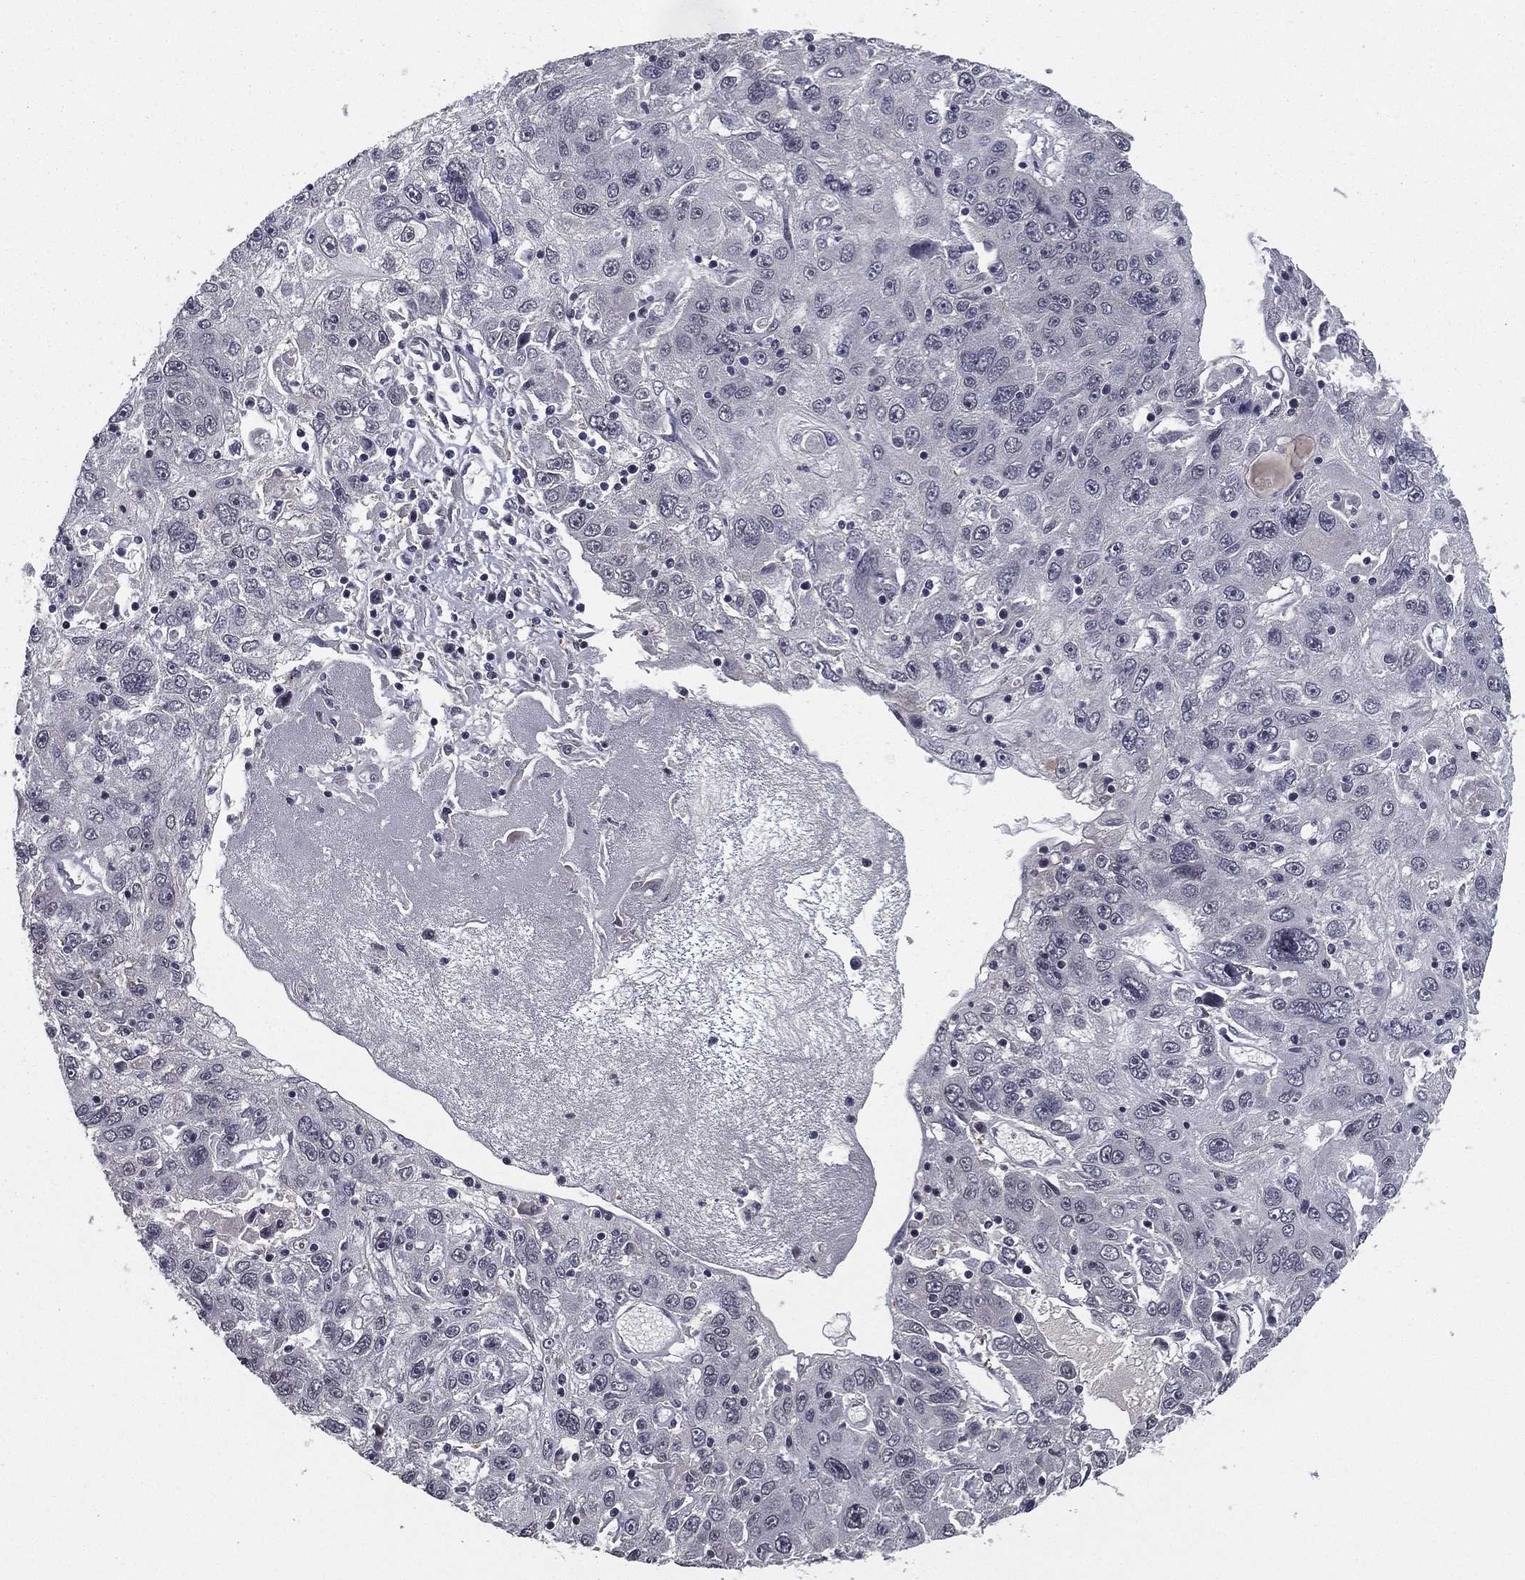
{"staining": {"intensity": "negative", "quantity": "none", "location": "none"}, "tissue": "stomach cancer", "cell_type": "Tumor cells", "image_type": "cancer", "snomed": [{"axis": "morphology", "description": "Adenocarcinoma, NOS"}, {"axis": "topography", "description": "Stomach"}], "caption": "Immunohistochemistry (IHC) of adenocarcinoma (stomach) displays no positivity in tumor cells.", "gene": "RARB", "patient": {"sex": "male", "age": 56}}